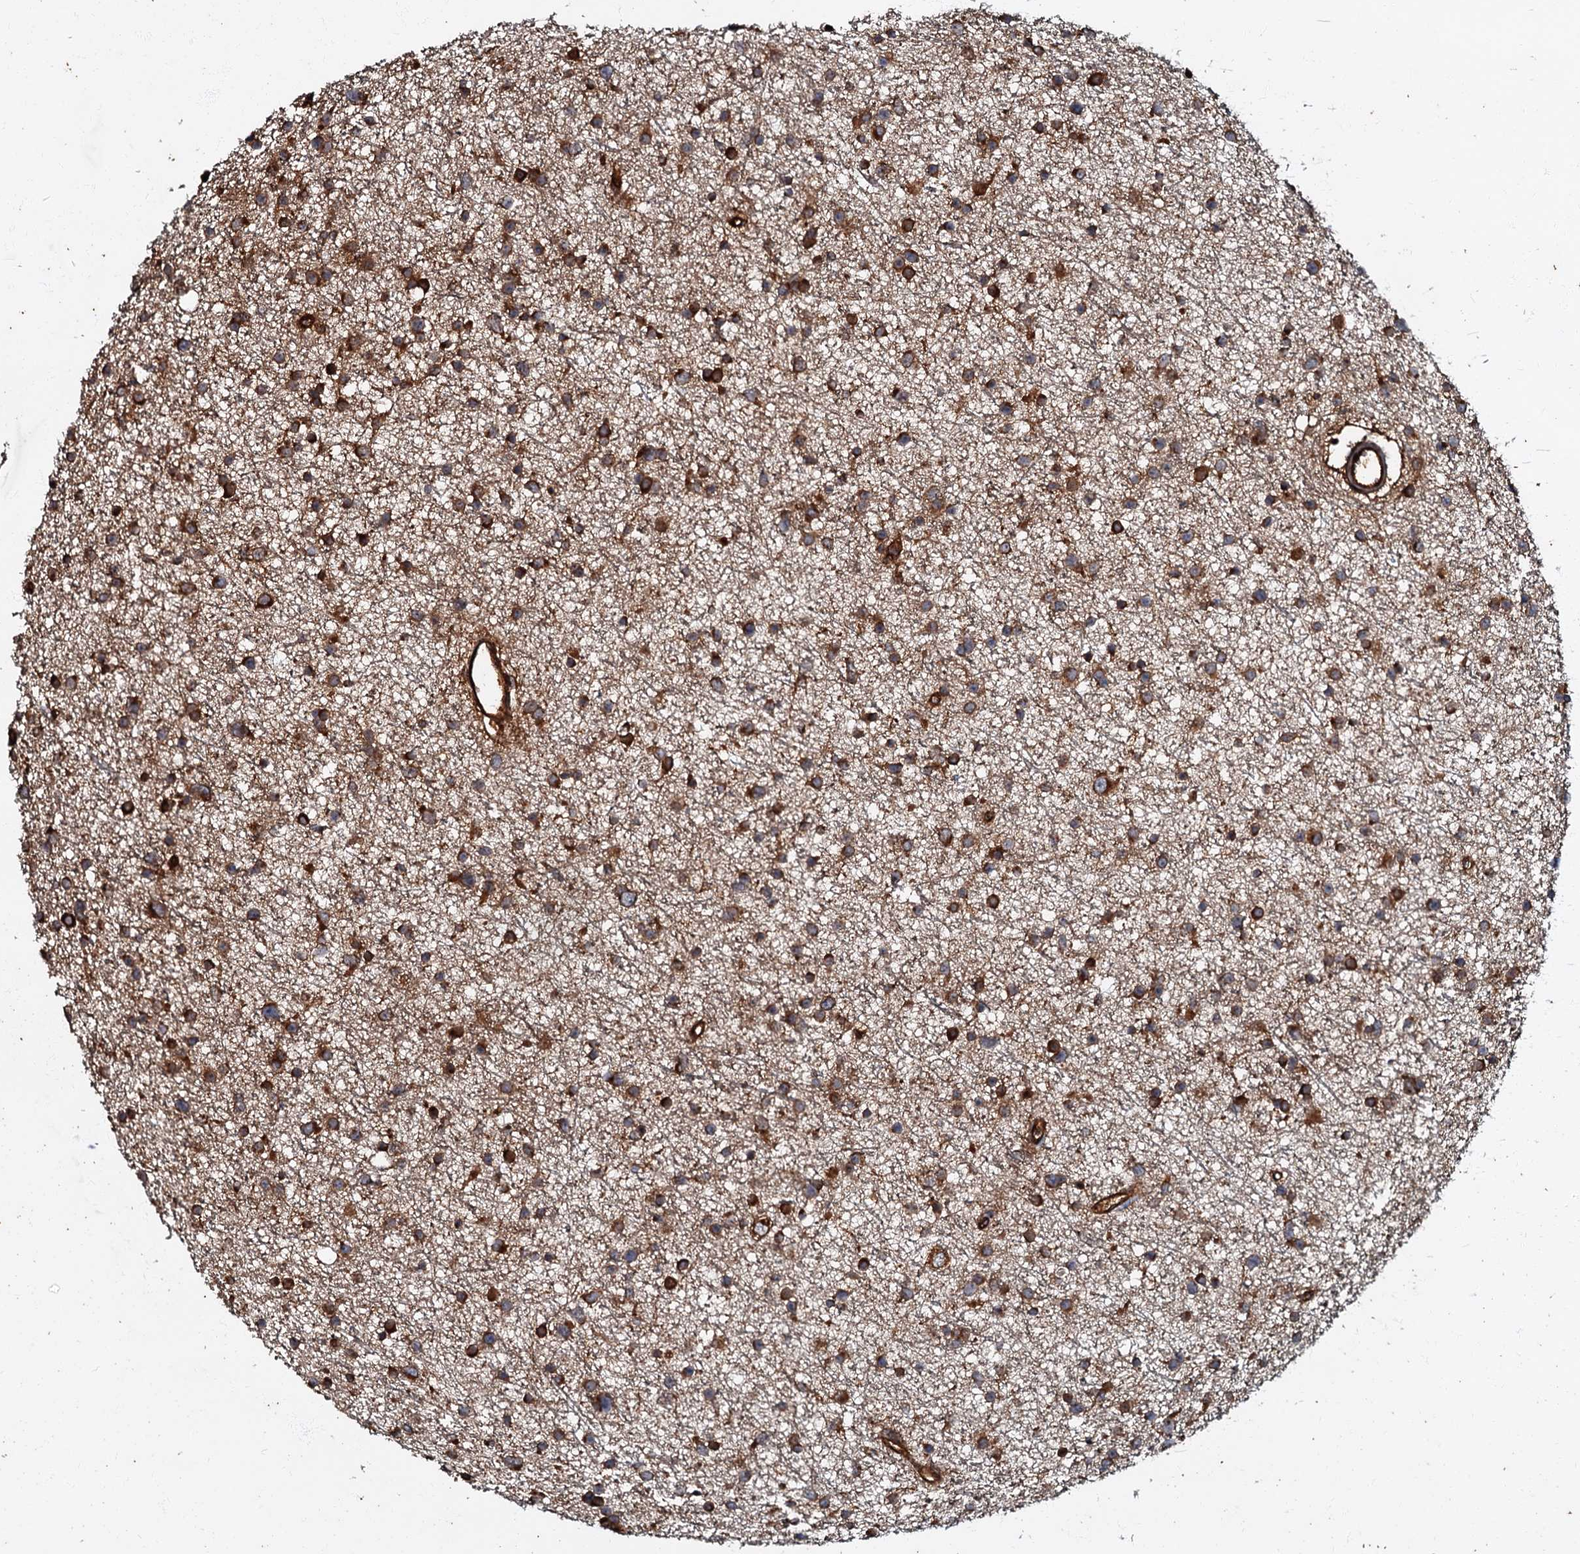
{"staining": {"intensity": "strong", "quantity": ">75%", "location": "cytoplasmic/membranous"}, "tissue": "glioma", "cell_type": "Tumor cells", "image_type": "cancer", "snomed": [{"axis": "morphology", "description": "Glioma, malignant, Low grade"}, {"axis": "topography", "description": "Cerebral cortex"}], "caption": "Protein expression analysis of human glioma reveals strong cytoplasmic/membranous expression in about >75% of tumor cells. Nuclei are stained in blue.", "gene": "BLOC1S6", "patient": {"sex": "female", "age": 39}}